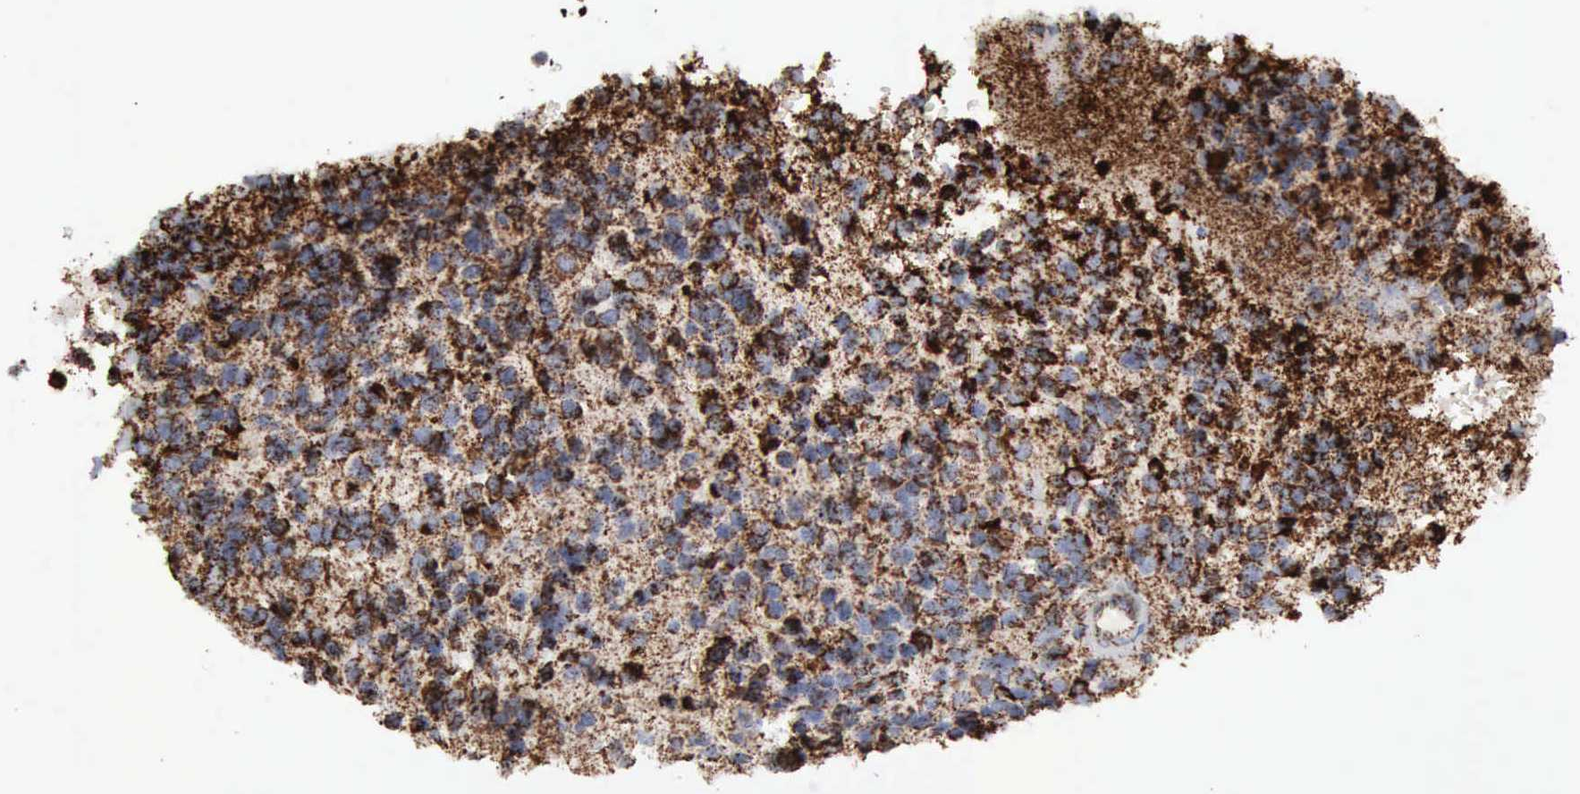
{"staining": {"intensity": "strong", "quantity": "25%-75%", "location": "cytoplasmic/membranous"}, "tissue": "glioma", "cell_type": "Tumor cells", "image_type": "cancer", "snomed": [{"axis": "morphology", "description": "Glioma, malignant, High grade"}, {"axis": "topography", "description": "Brain"}], "caption": "DAB immunohistochemical staining of human malignant glioma (high-grade) shows strong cytoplasmic/membranous protein positivity in approximately 25%-75% of tumor cells. (Stains: DAB in brown, nuclei in blue, Microscopy: brightfield microscopy at high magnification).", "gene": "ACO2", "patient": {"sex": "male", "age": 77}}